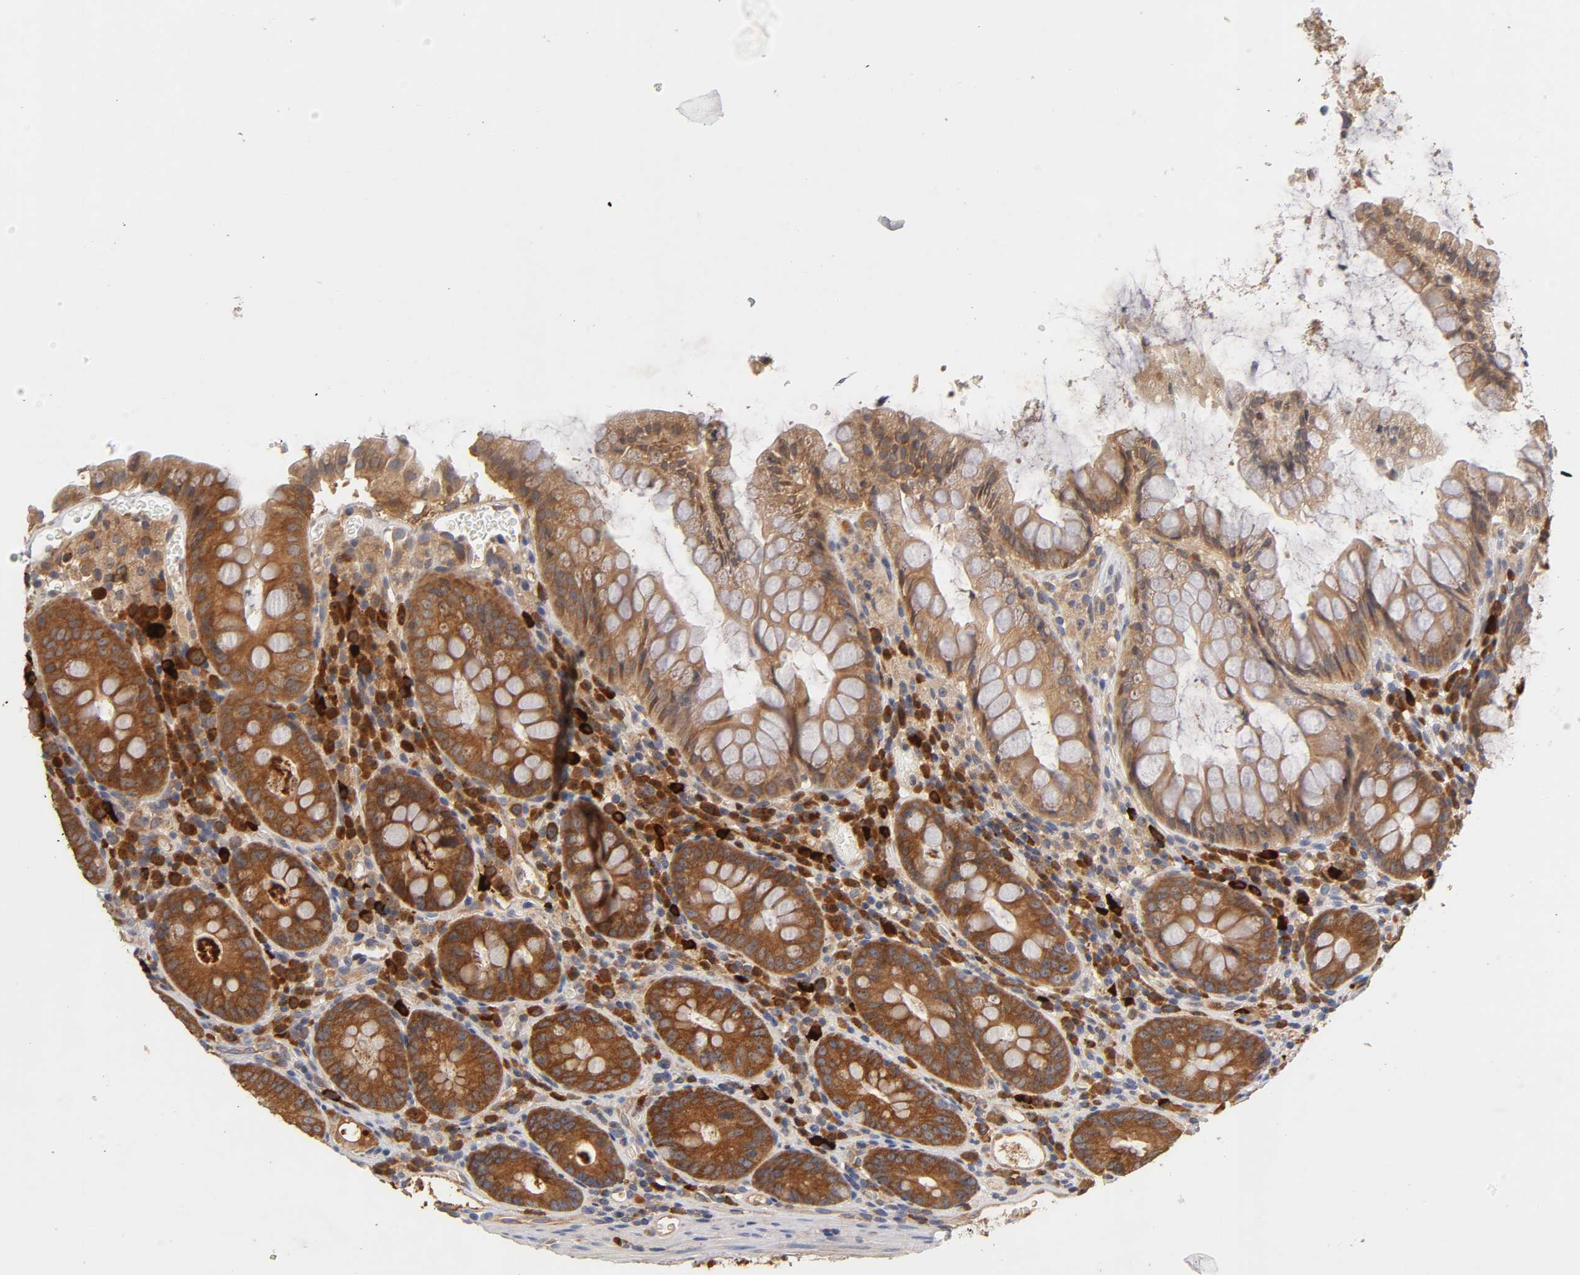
{"staining": {"intensity": "moderate", "quantity": "25%-75%", "location": "cytoplasmic/membranous"}, "tissue": "colon", "cell_type": "Endothelial cells", "image_type": "normal", "snomed": [{"axis": "morphology", "description": "Normal tissue, NOS"}, {"axis": "topography", "description": "Colon"}], "caption": "Colon stained for a protein reveals moderate cytoplasmic/membranous positivity in endothelial cells. (brown staining indicates protein expression, while blue staining denotes nuclei).", "gene": "RPS29", "patient": {"sex": "female", "age": 46}}